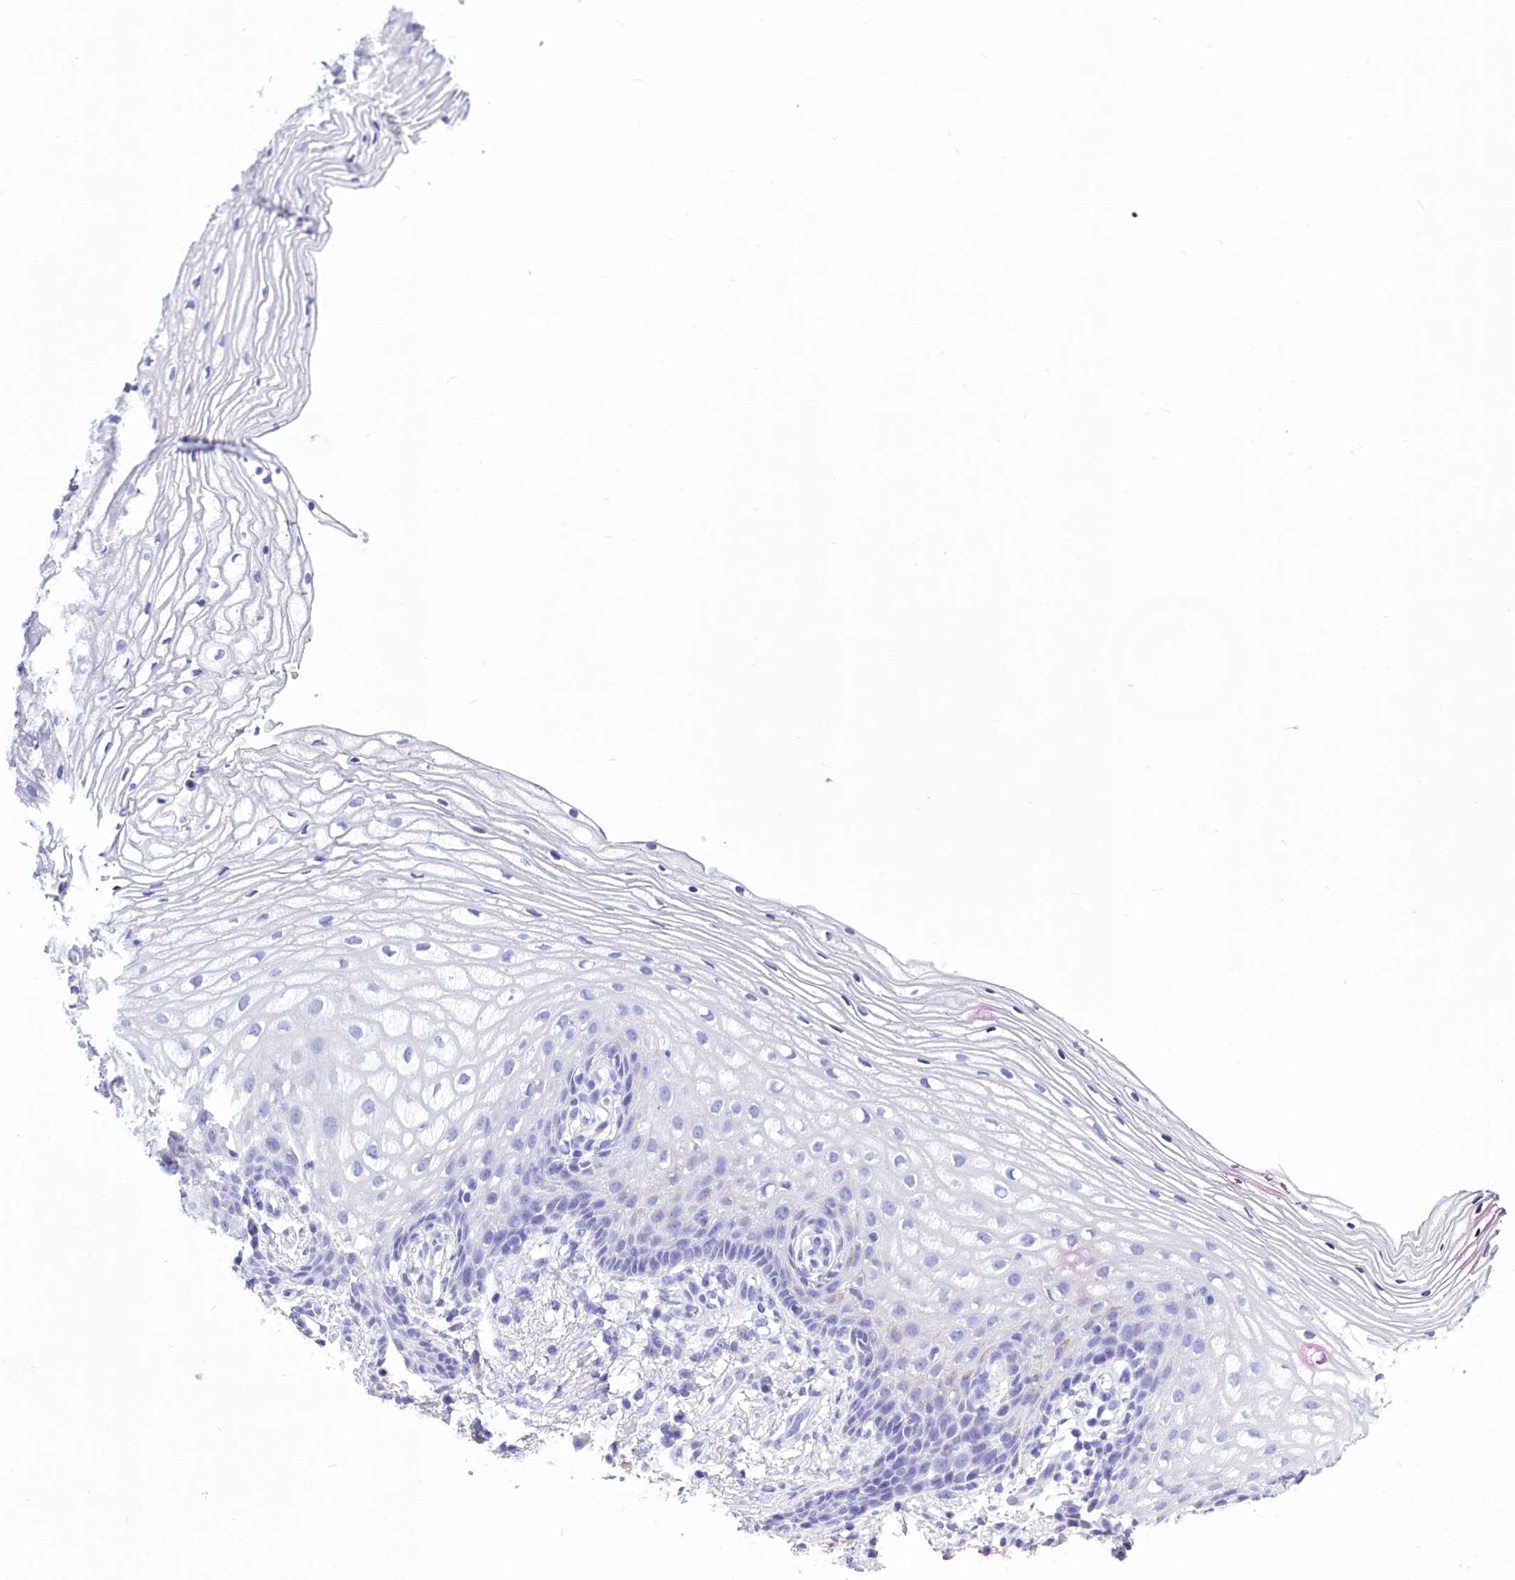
{"staining": {"intensity": "negative", "quantity": "none", "location": "none"}, "tissue": "vagina", "cell_type": "Squamous epithelial cells", "image_type": "normal", "snomed": [{"axis": "morphology", "description": "Normal tissue, NOS"}, {"axis": "topography", "description": "Vagina"}], "caption": "This is an immunohistochemistry (IHC) micrograph of benign human vagina. There is no positivity in squamous epithelial cells.", "gene": "TTC36", "patient": {"sex": "female", "age": 60}}